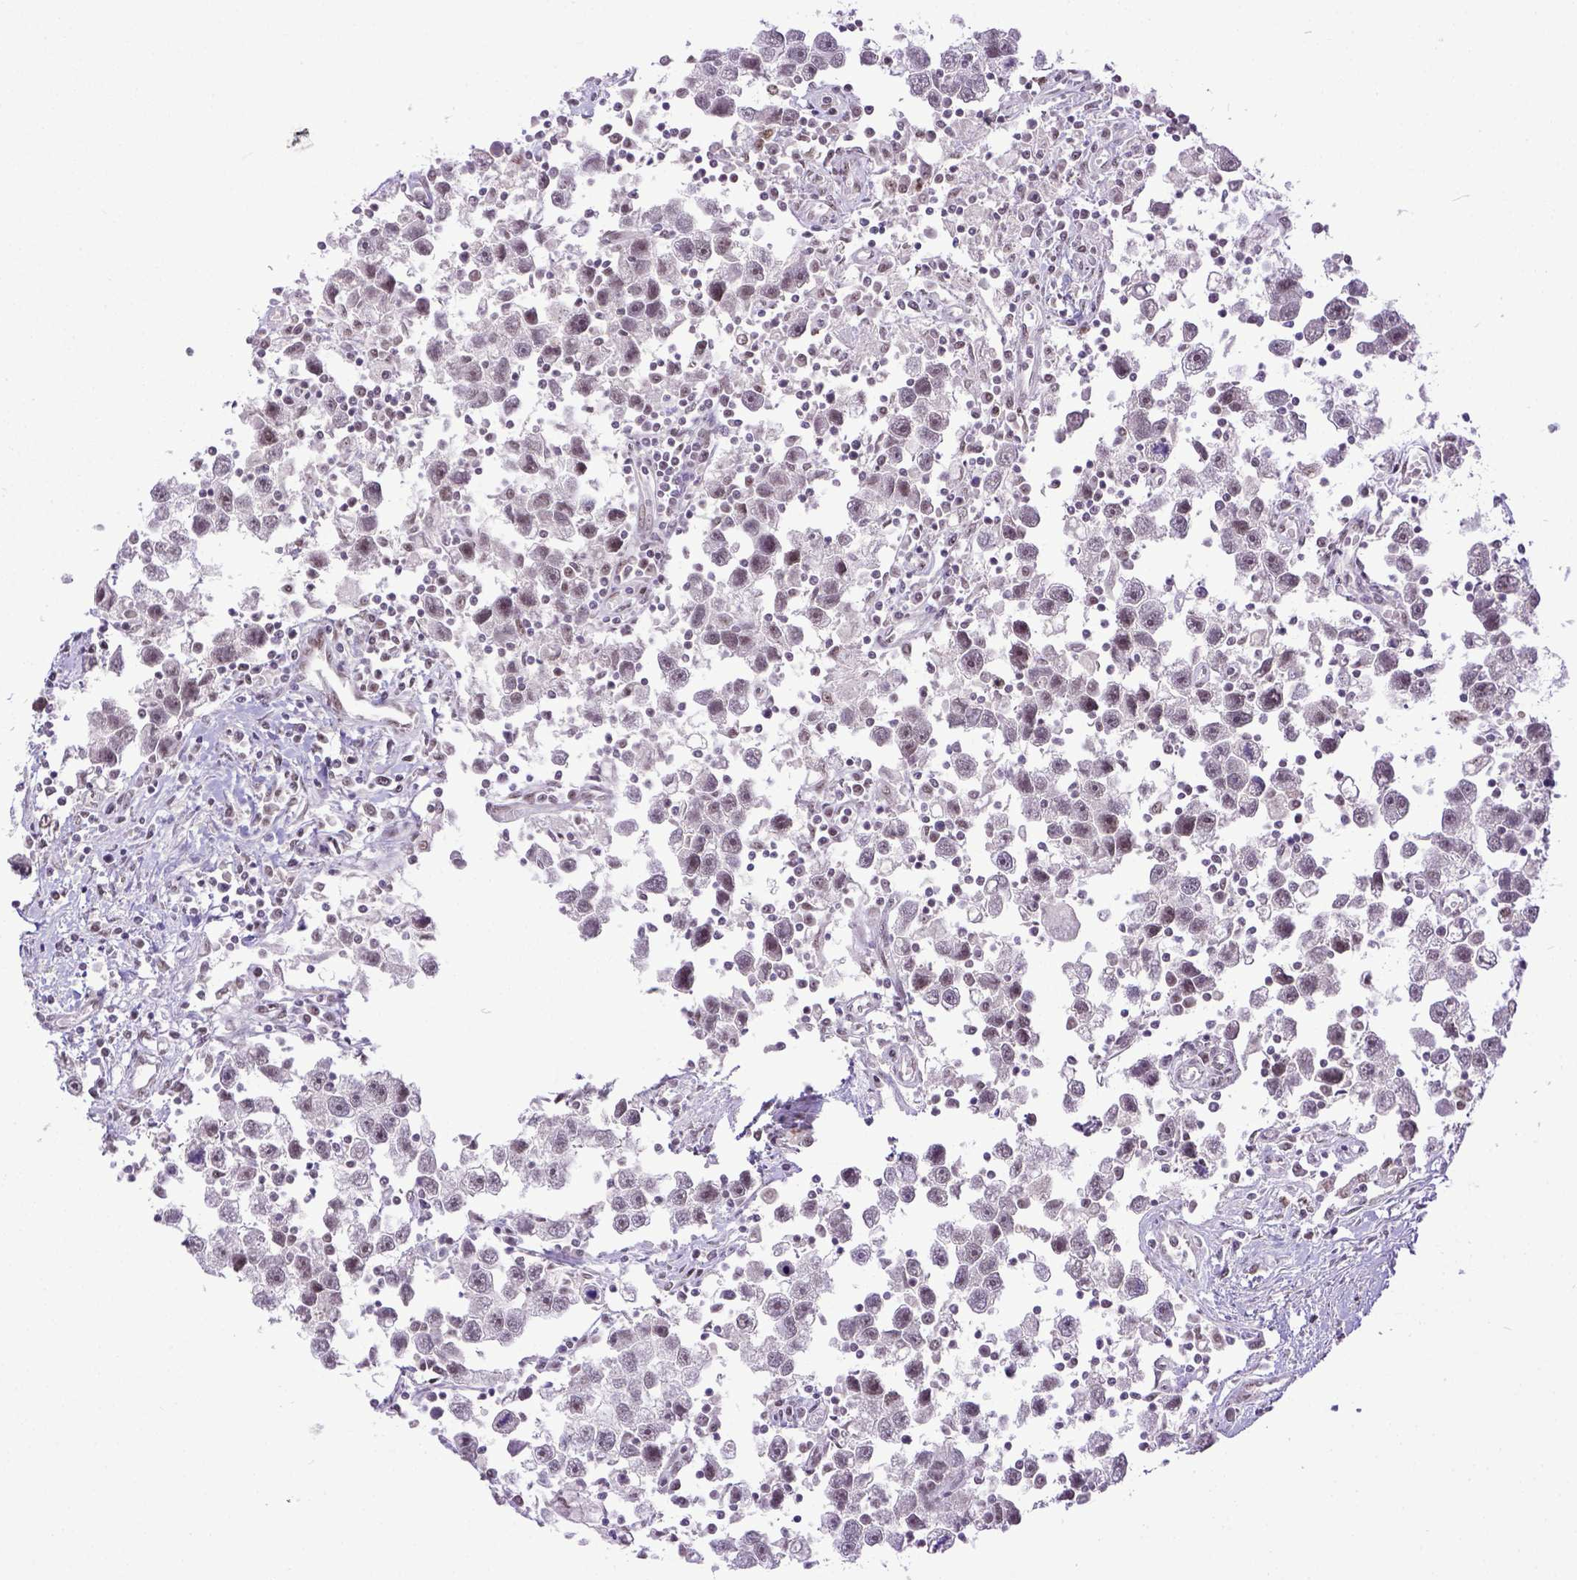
{"staining": {"intensity": "weak", "quantity": "25%-75%", "location": "nuclear"}, "tissue": "testis cancer", "cell_type": "Tumor cells", "image_type": "cancer", "snomed": [{"axis": "morphology", "description": "Seminoma, NOS"}, {"axis": "topography", "description": "Testis"}], "caption": "A high-resolution histopathology image shows immunohistochemistry staining of testis seminoma, which exhibits weak nuclear staining in about 25%-75% of tumor cells. (IHC, brightfield microscopy, high magnification).", "gene": "ERCC1", "patient": {"sex": "male", "age": 30}}